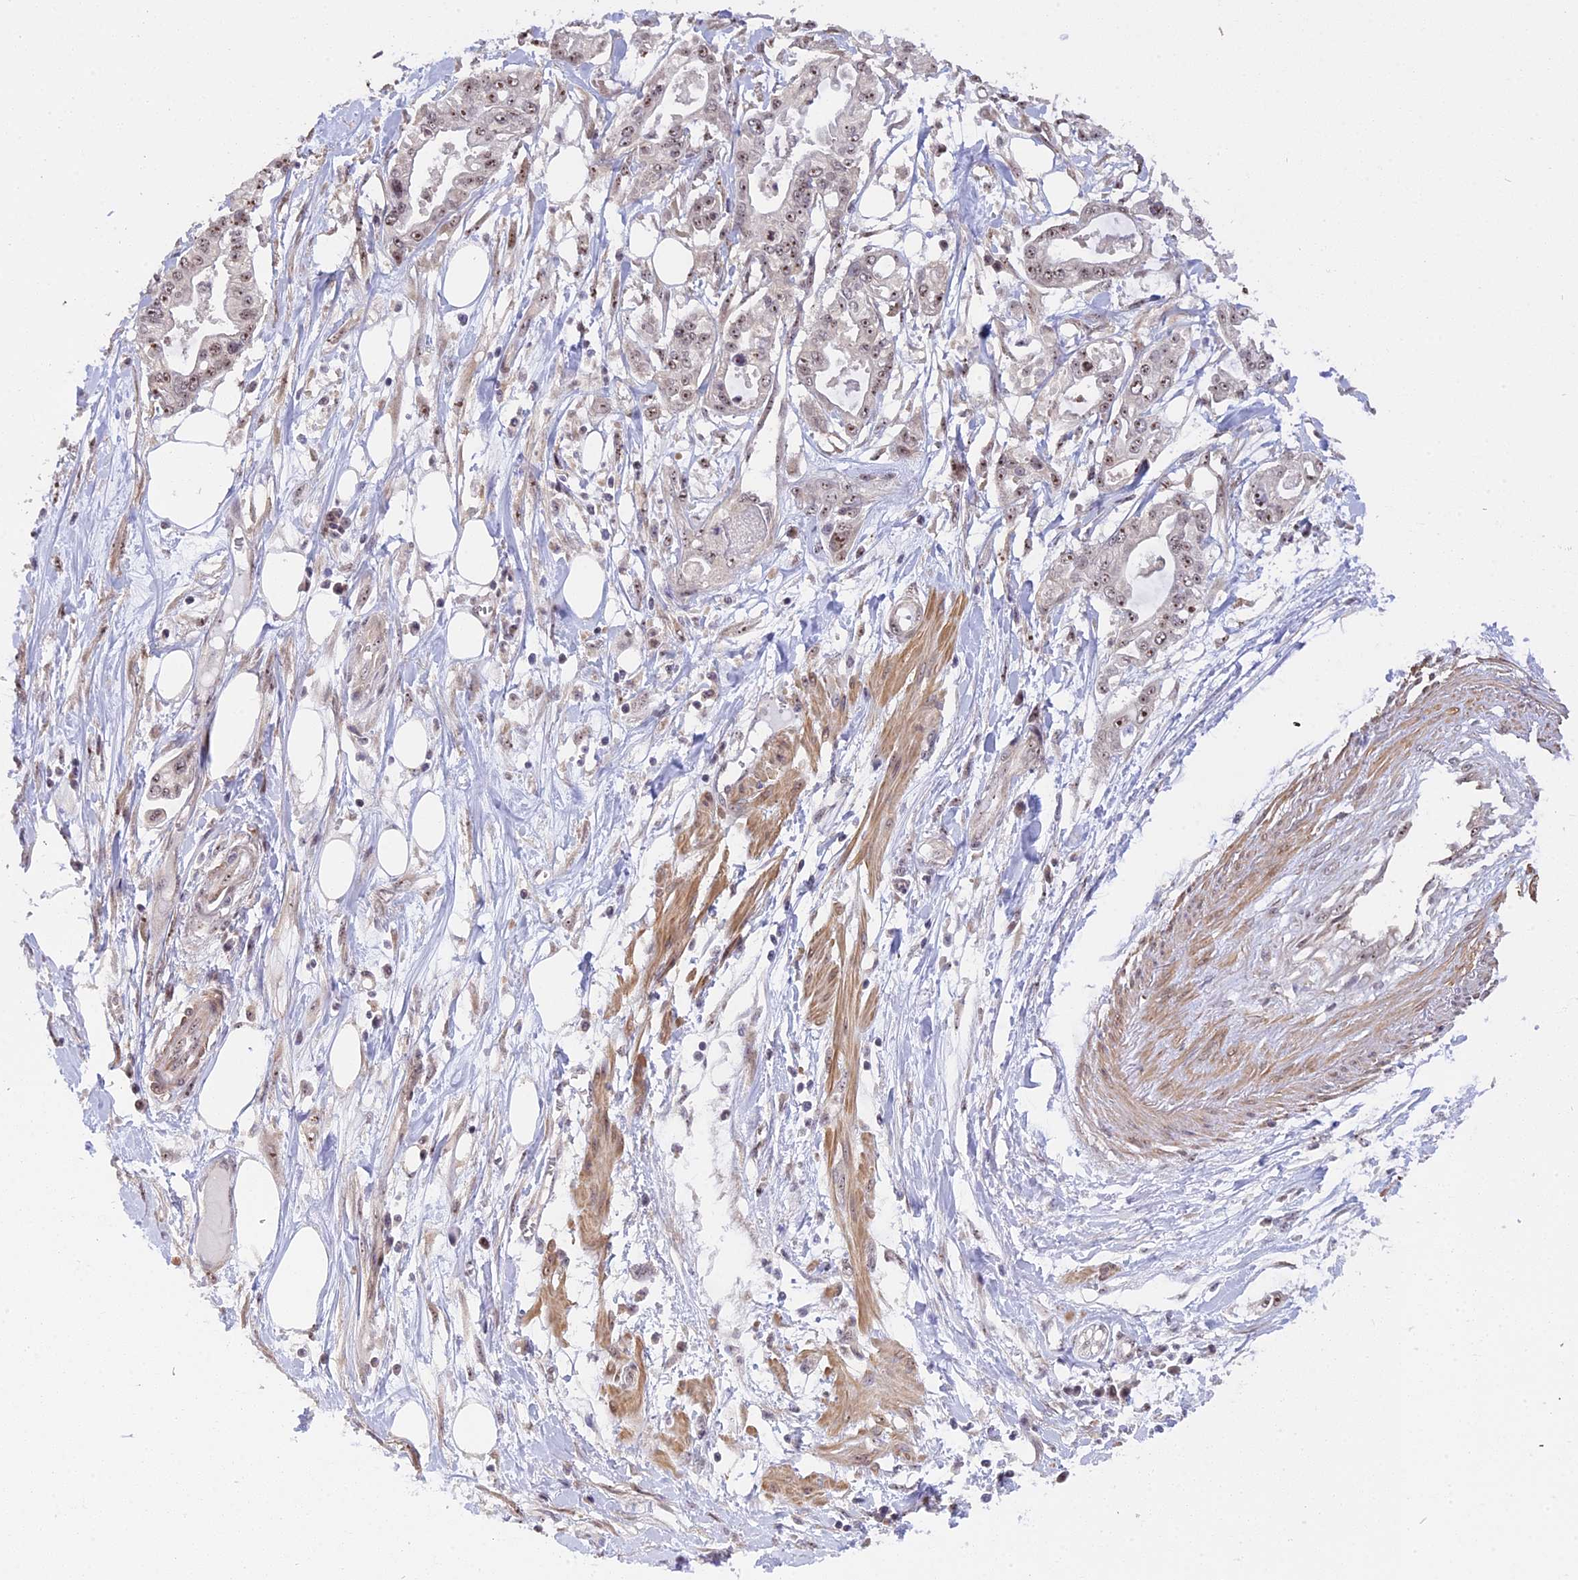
{"staining": {"intensity": "weak", "quantity": ">75%", "location": "nuclear"}, "tissue": "pancreatic cancer", "cell_type": "Tumor cells", "image_type": "cancer", "snomed": [{"axis": "morphology", "description": "Adenocarcinoma, NOS"}, {"axis": "topography", "description": "Pancreas"}], "caption": "Adenocarcinoma (pancreatic) was stained to show a protein in brown. There is low levels of weak nuclear positivity in about >75% of tumor cells.", "gene": "MGA", "patient": {"sex": "male", "age": 68}}